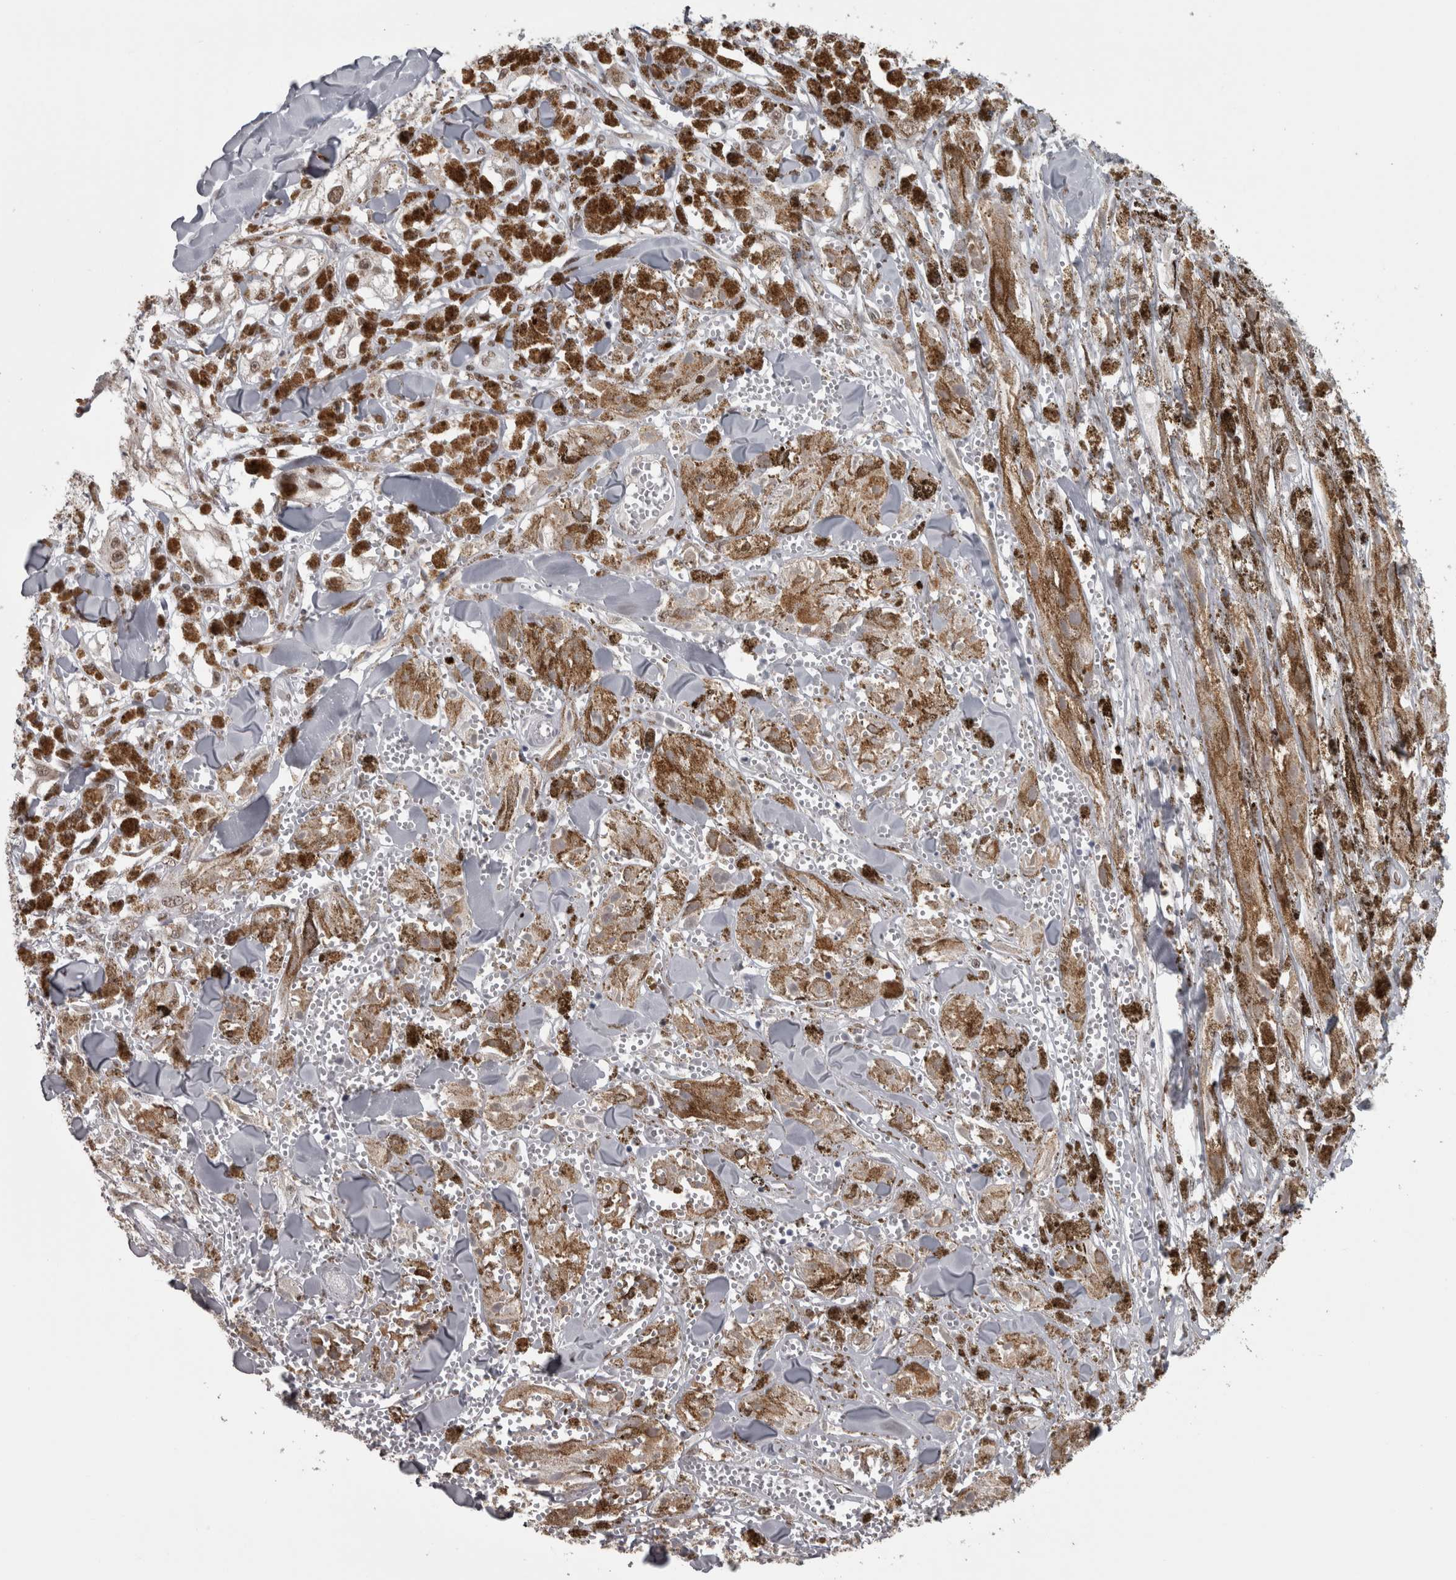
{"staining": {"intensity": "moderate", "quantity": ">75%", "location": "nuclear"}, "tissue": "melanoma", "cell_type": "Tumor cells", "image_type": "cancer", "snomed": [{"axis": "morphology", "description": "Malignant melanoma, NOS"}, {"axis": "topography", "description": "Skin"}], "caption": "This is a histology image of IHC staining of malignant melanoma, which shows moderate expression in the nuclear of tumor cells.", "gene": "MICU3", "patient": {"sex": "male", "age": 88}}